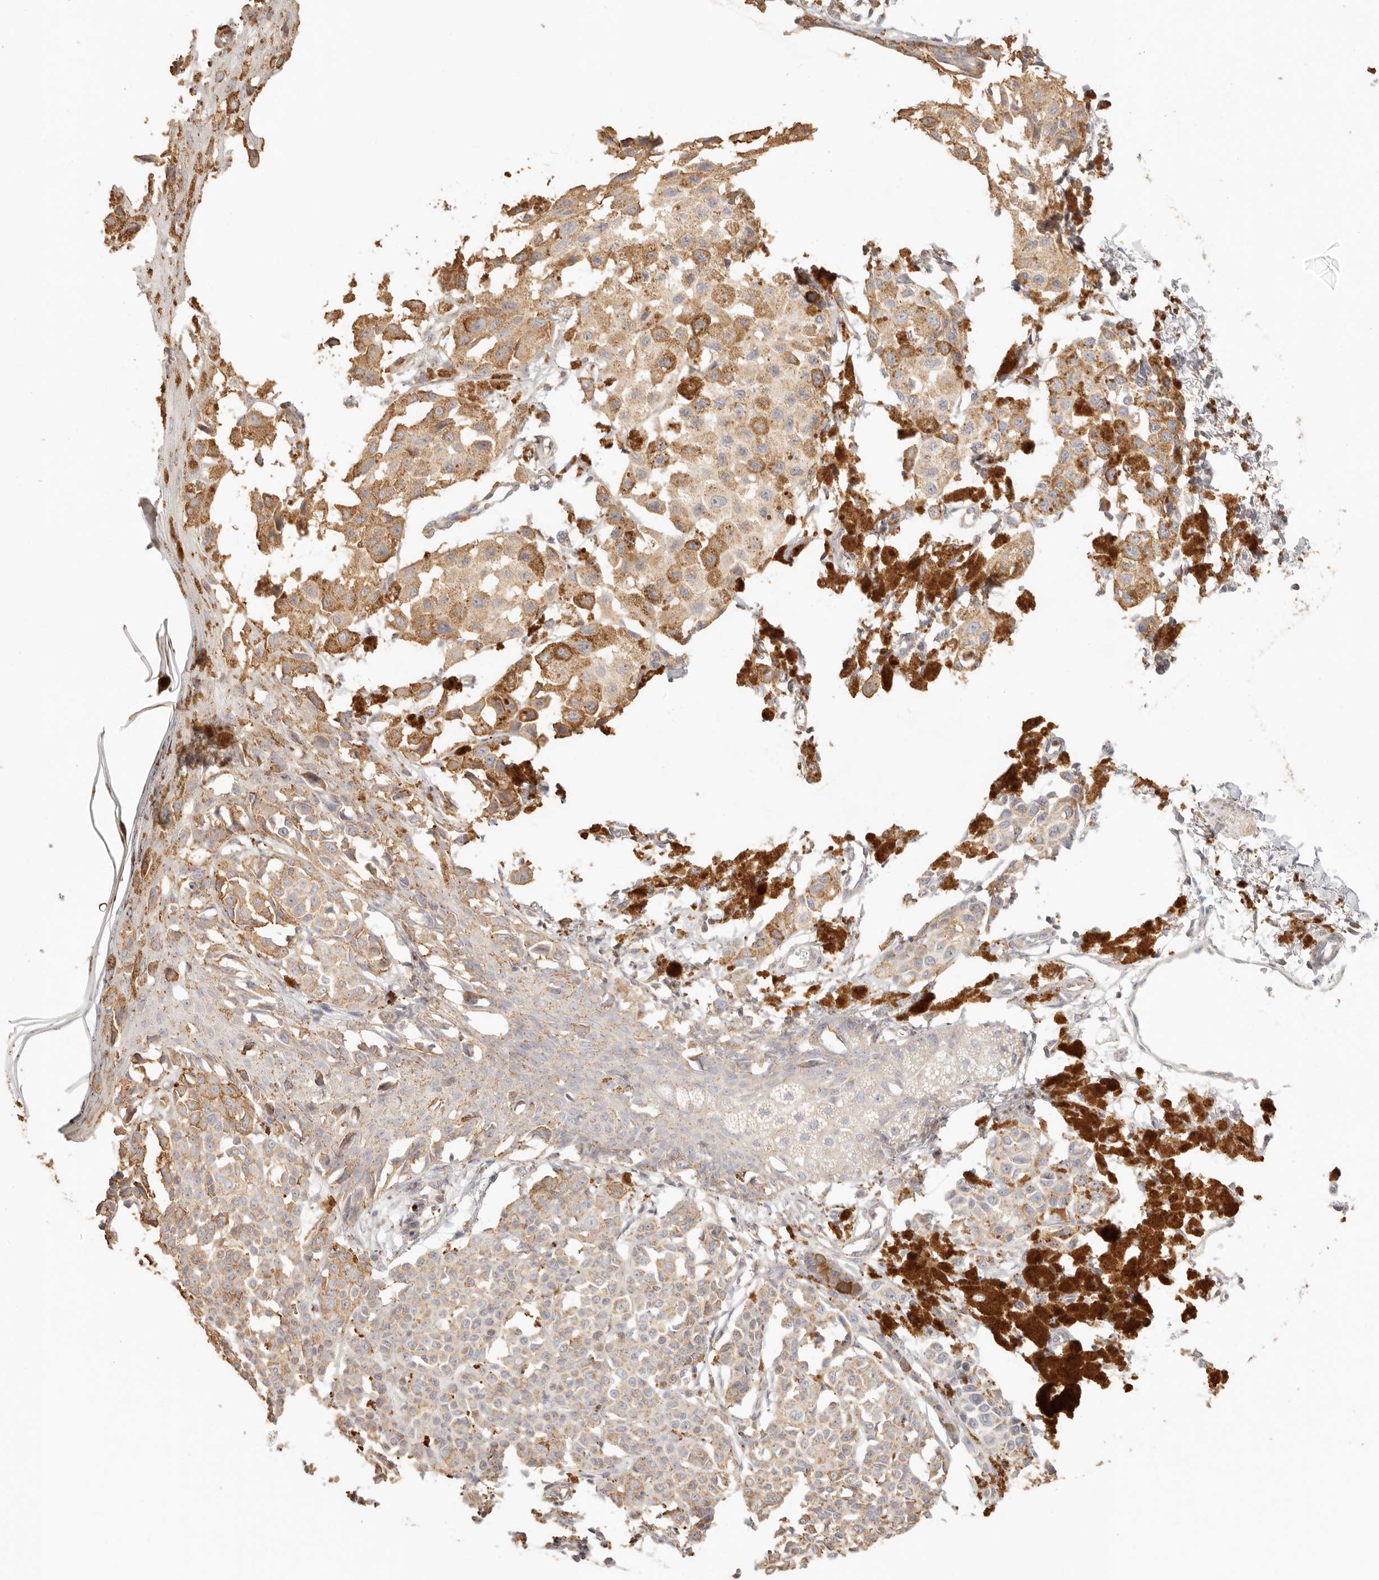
{"staining": {"intensity": "negative", "quantity": "none", "location": "none"}, "tissue": "melanoma", "cell_type": "Tumor cells", "image_type": "cancer", "snomed": [{"axis": "morphology", "description": "Malignant melanoma, NOS"}, {"axis": "topography", "description": "Skin of leg"}], "caption": "DAB immunohistochemical staining of human malignant melanoma exhibits no significant positivity in tumor cells.", "gene": "CNMD", "patient": {"sex": "female", "age": 72}}